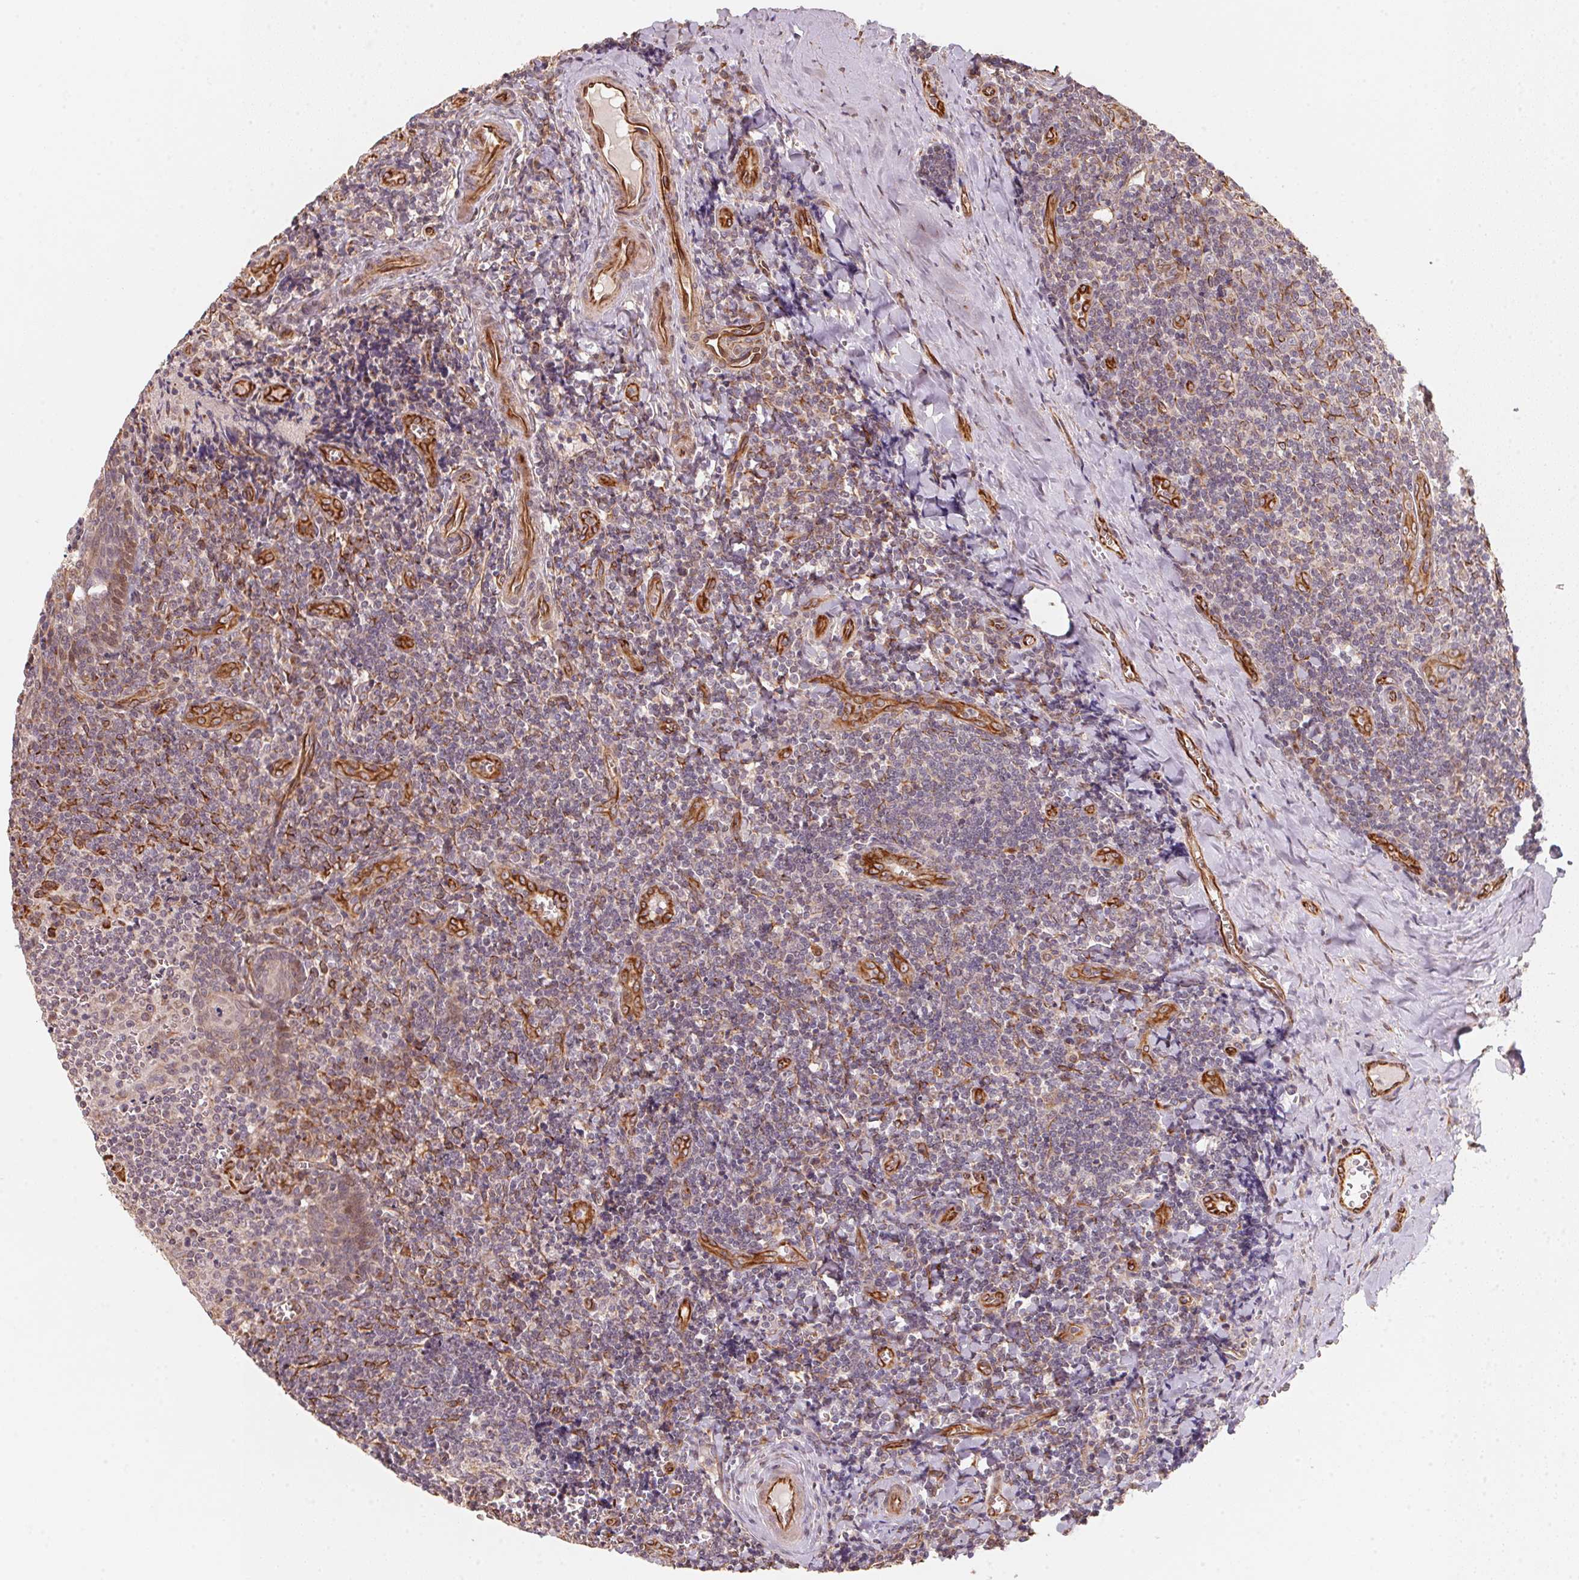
{"staining": {"intensity": "weak", "quantity": "<25%", "location": "cytoplasmic/membranous"}, "tissue": "tonsil", "cell_type": "Germinal center cells", "image_type": "normal", "snomed": [{"axis": "morphology", "description": "Normal tissue, NOS"}, {"axis": "morphology", "description": "Inflammation, NOS"}, {"axis": "topography", "description": "Tonsil"}], "caption": "Photomicrograph shows no protein staining in germinal center cells of benign tonsil. (Brightfield microscopy of DAB IHC at high magnification).", "gene": "TSPAN12", "patient": {"sex": "female", "age": 31}}